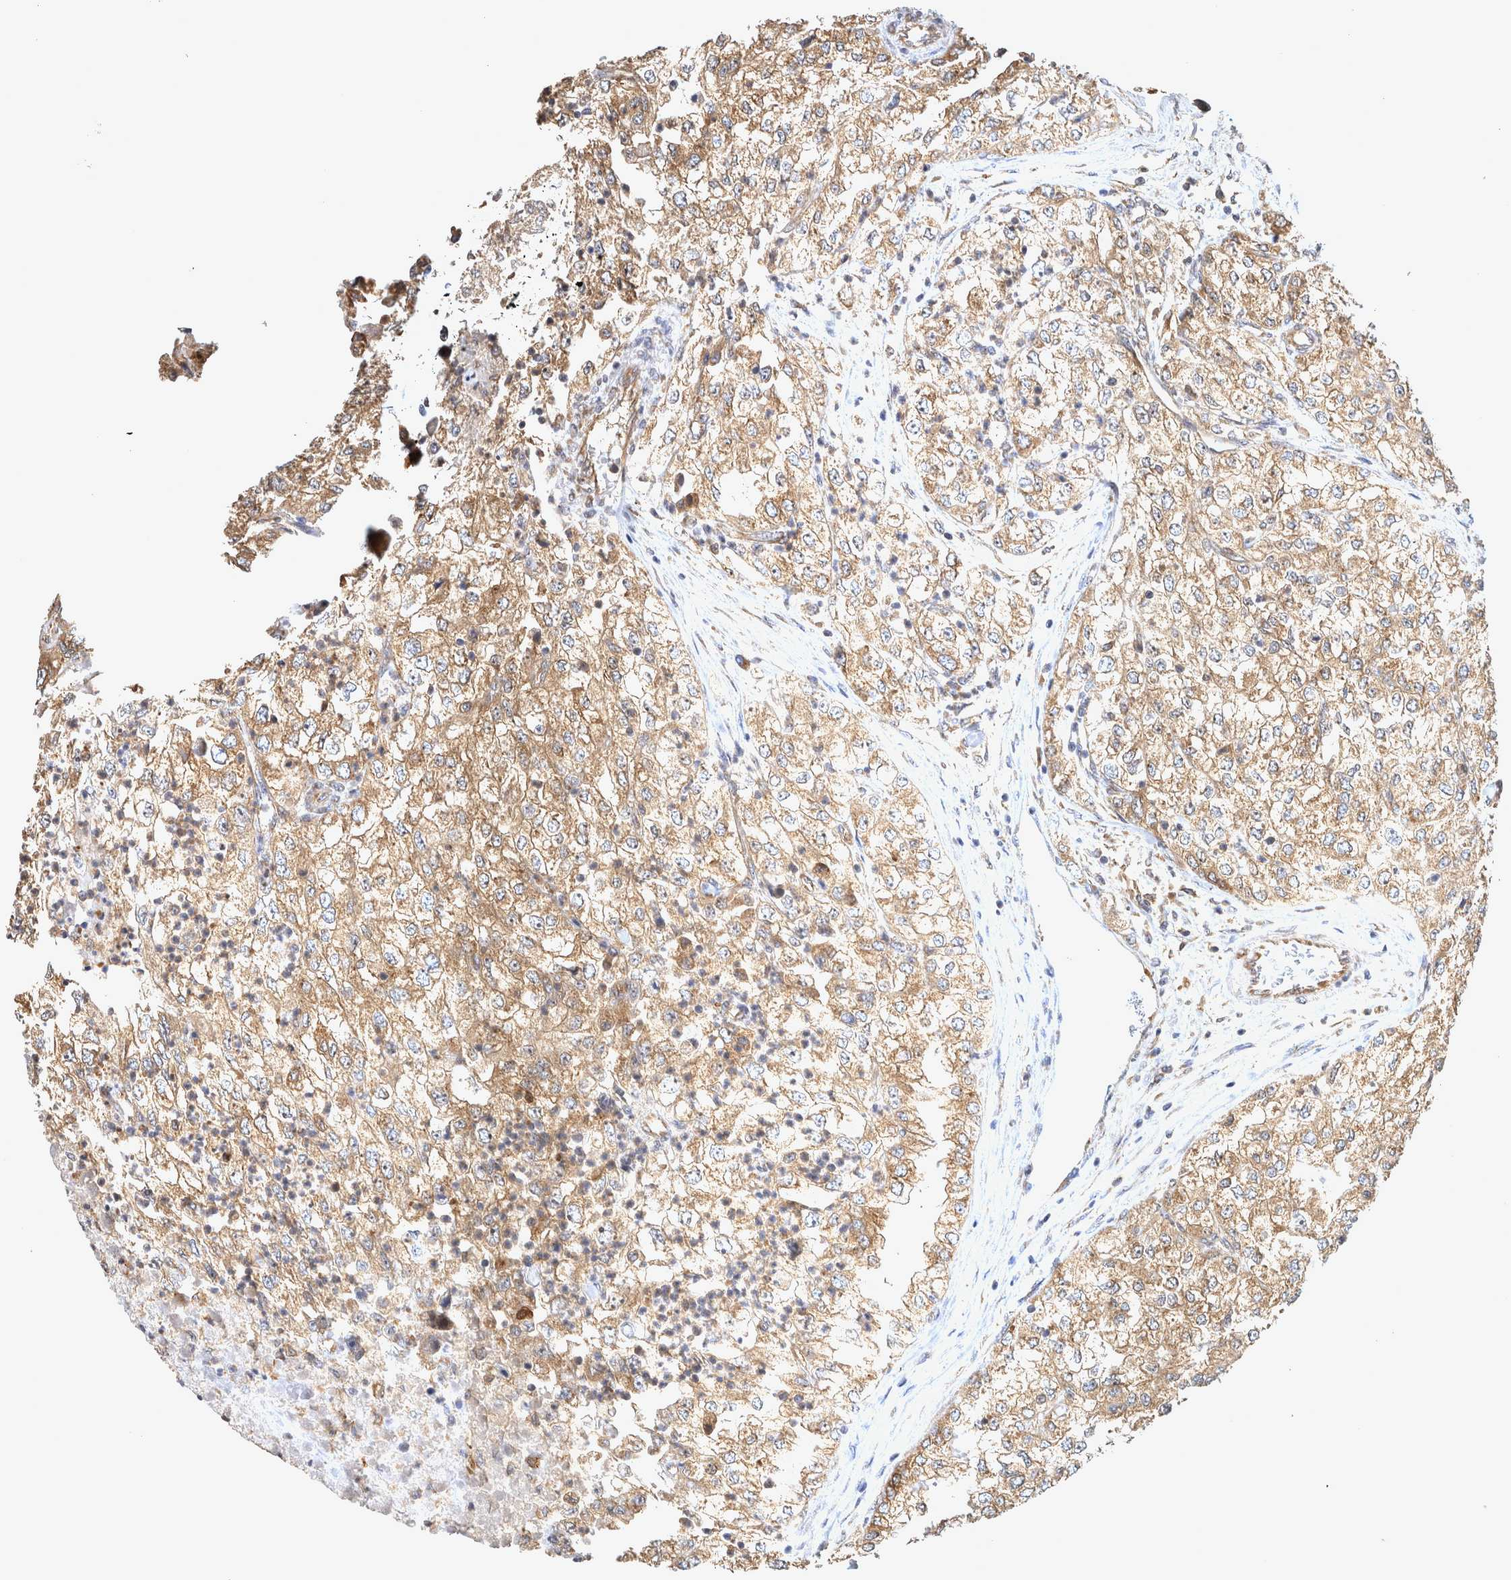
{"staining": {"intensity": "moderate", "quantity": ">75%", "location": "cytoplasmic/membranous"}, "tissue": "renal cancer", "cell_type": "Tumor cells", "image_type": "cancer", "snomed": [{"axis": "morphology", "description": "Adenocarcinoma, NOS"}, {"axis": "topography", "description": "Kidney"}], "caption": "The micrograph shows staining of renal cancer, revealing moderate cytoplasmic/membranous protein staining (brown color) within tumor cells.", "gene": "ATXN2", "patient": {"sex": "female", "age": 54}}